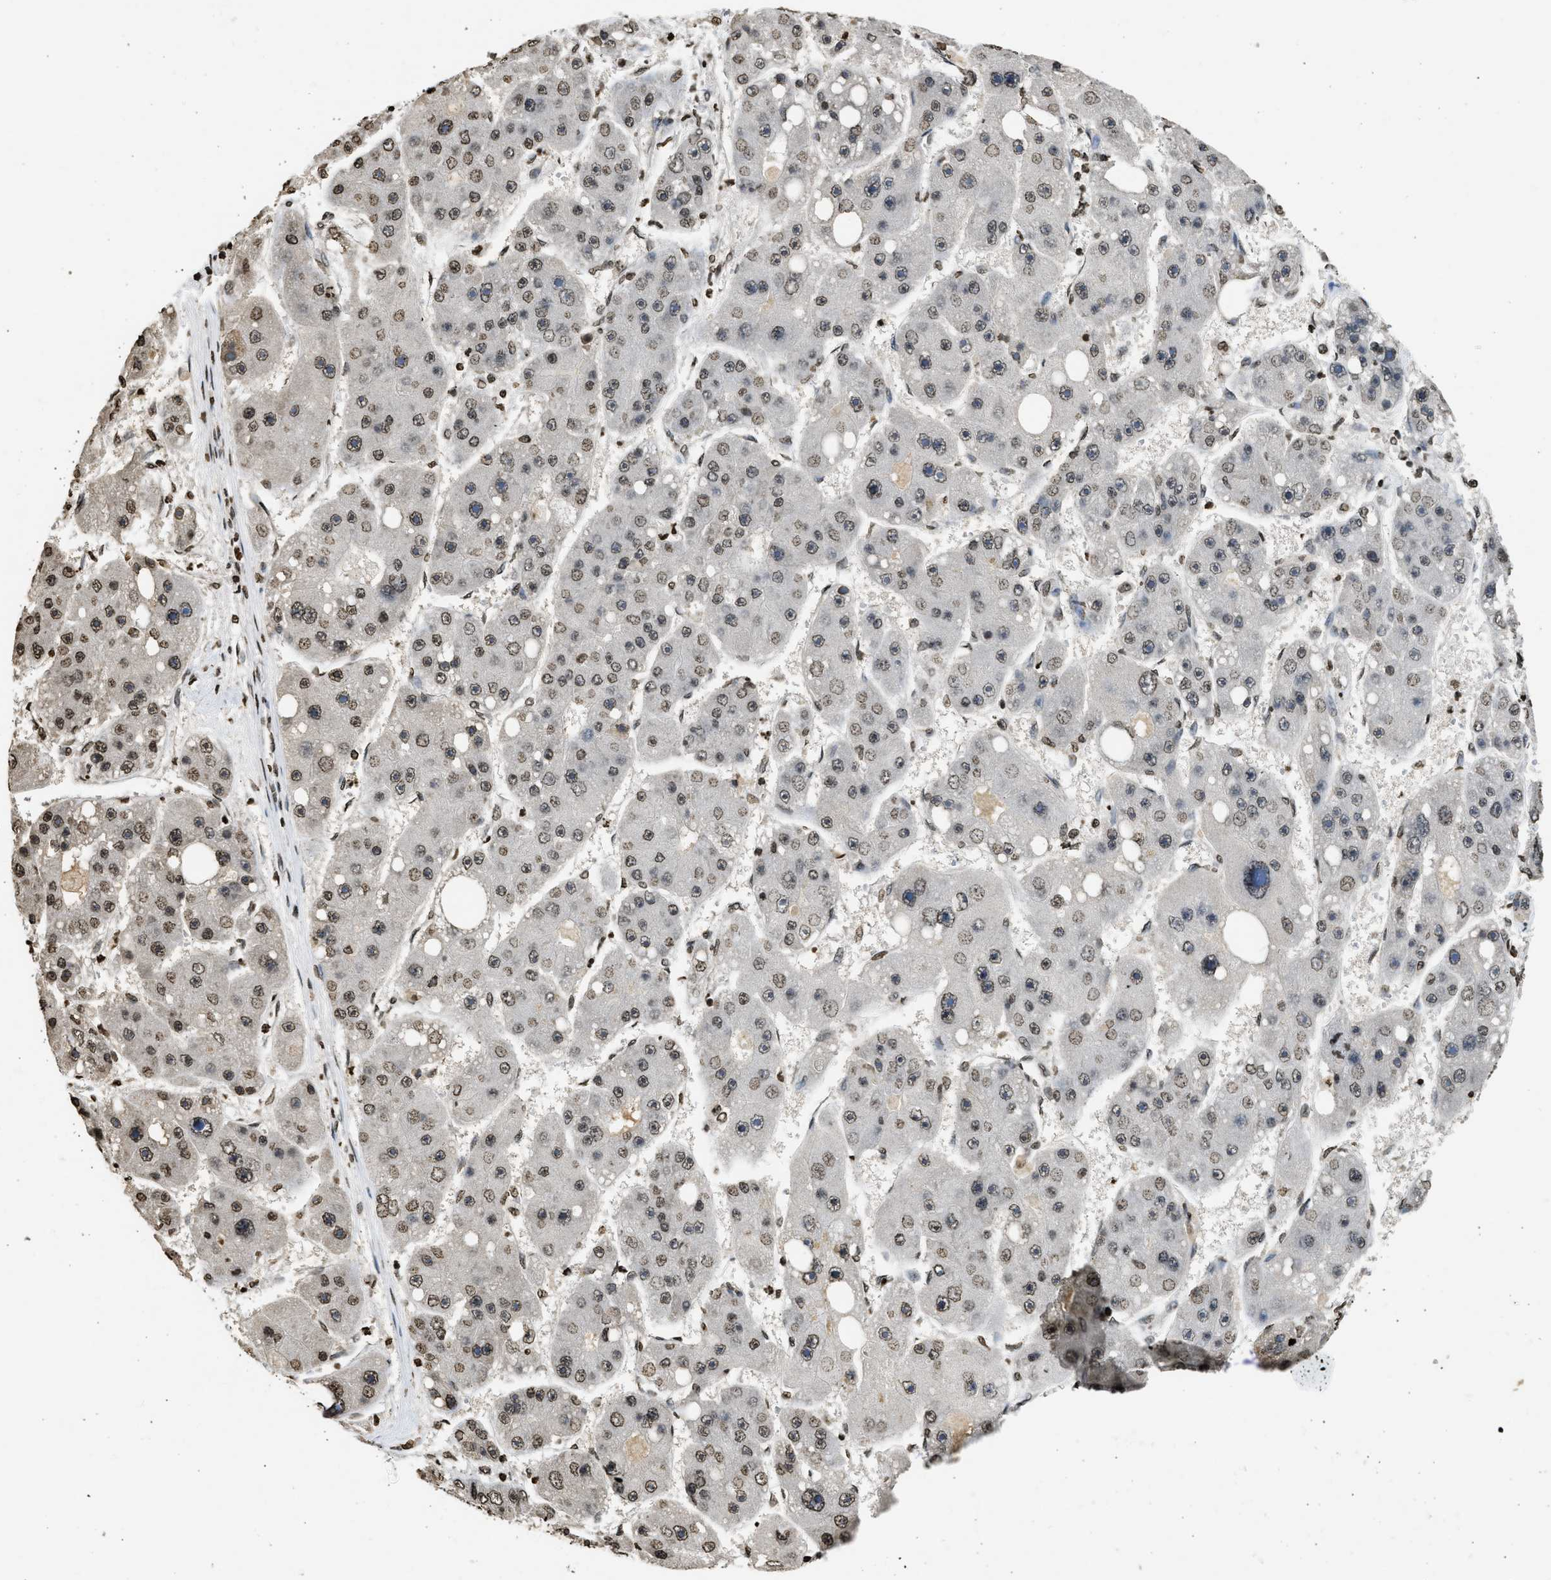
{"staining": {"intensity": "weak", "quantity": ">75%", "location": "nuclear"}, "tissue": "liver cancer", "cell_type": "Tumor cells", "image_type": "cancer", "snomed": [{"axis": "morphology", "description": "Carcinoma, Hepatocellular, NOS"}, {"axis": "topography", "description": "Liver"}], "caption": "This histopathology image demonstrates immunohistochemistry staining of hepatocellular carcinoma (liver), with low weak nuclear expression in approximately >75% of tumor cells.", "gene": "RRAGC", "patient": {"sex": "female", "age": 61}}